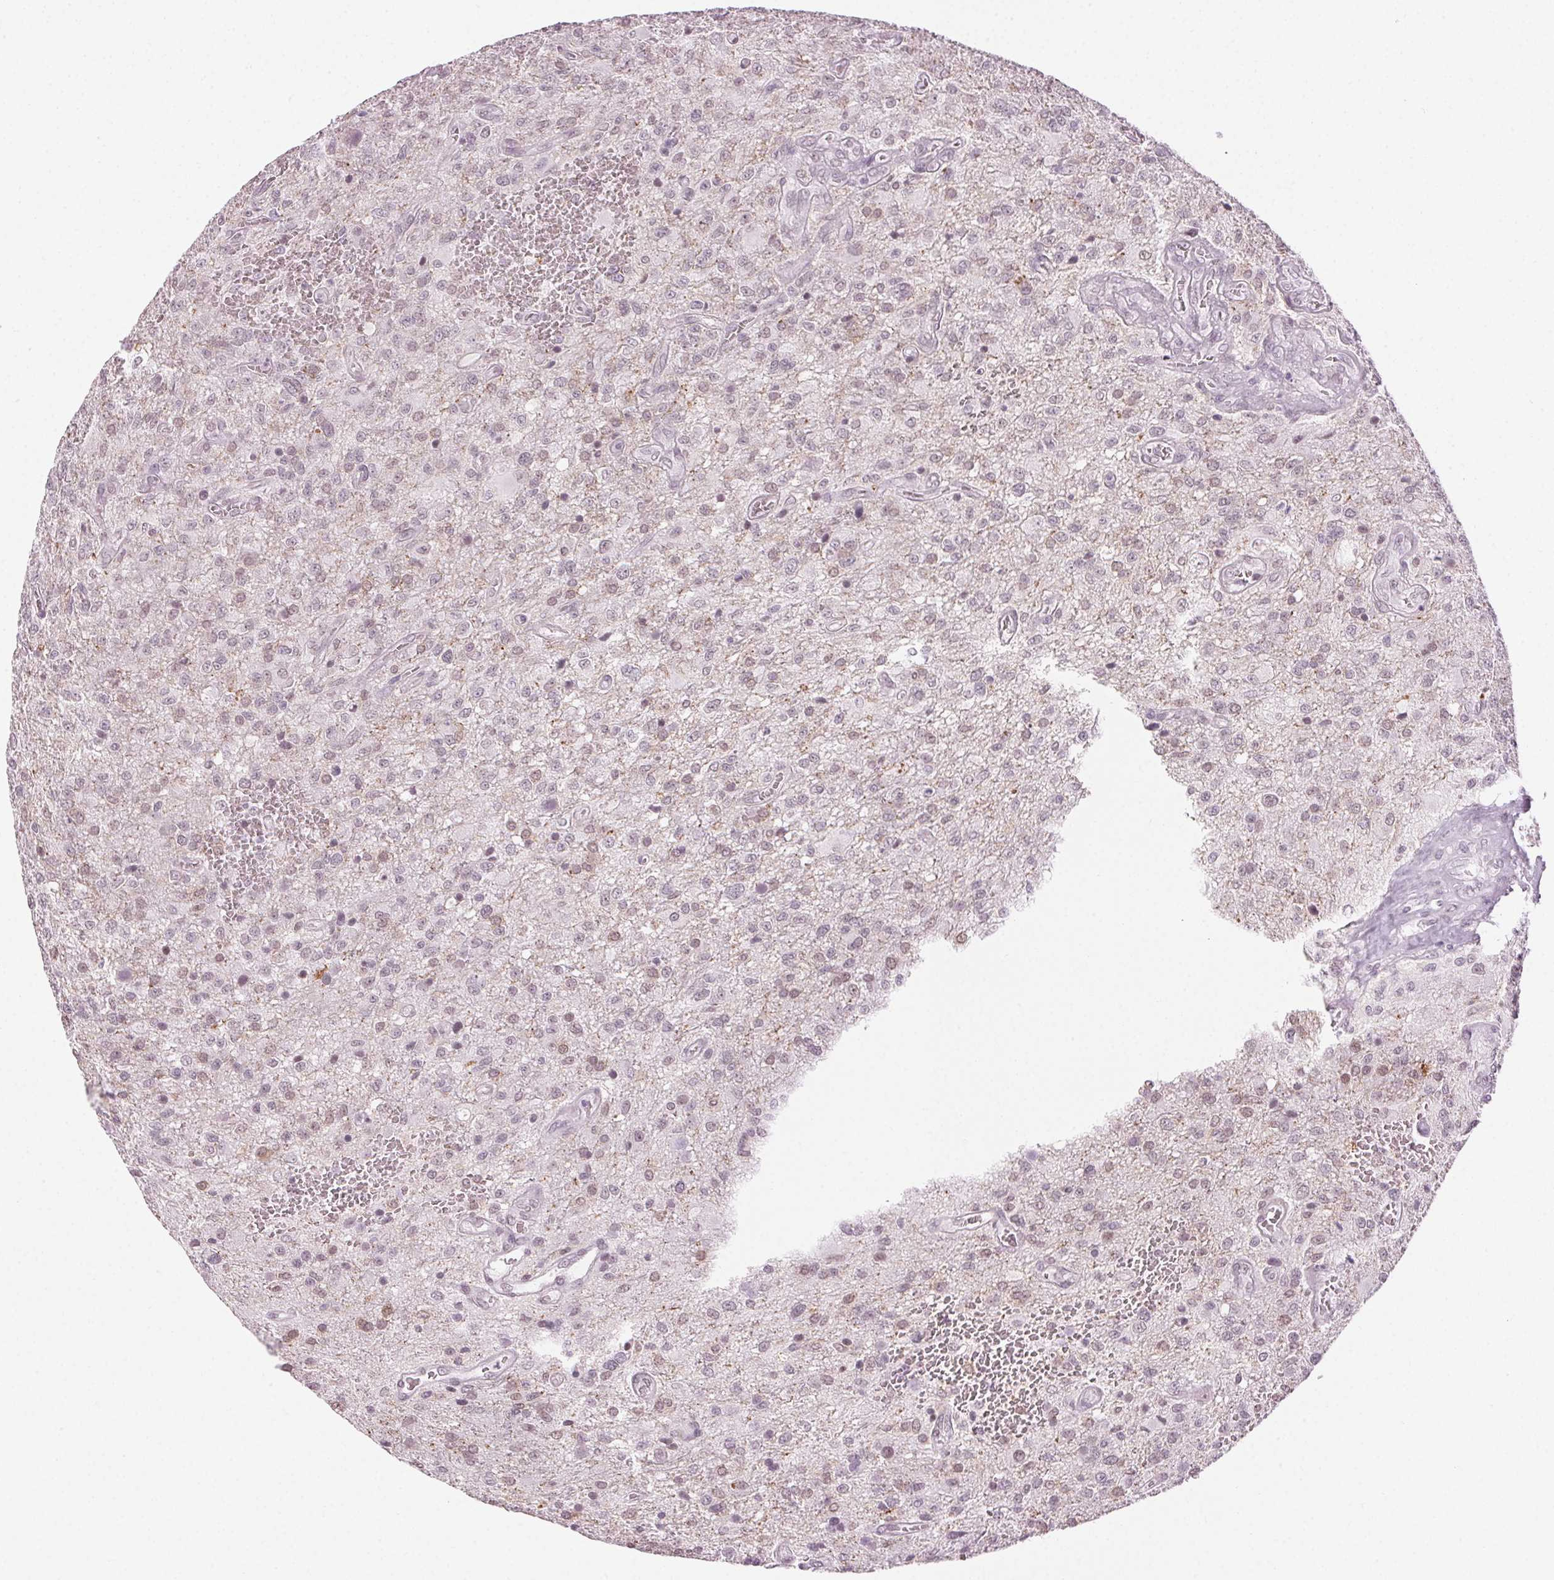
{"staining": {"intensity": "weak", "quantity": "25%-75%", "location": "nuclear"}, "tissue": "glioma", "cell_type": "Tumor cells", "image_type": "cancer", "snomed": [{"axis": "morphology", "description": "Glioma, malignant, Low grade"}, {"axis": "topography", "description": "Brain"}], "caption": "Glioma stained for a protein (brown) shows weak nuclear positive expression in about 25%-75% of tumor cells.", "gene": "AIF1L", "patient": {"sex": "male", "age": 66}}